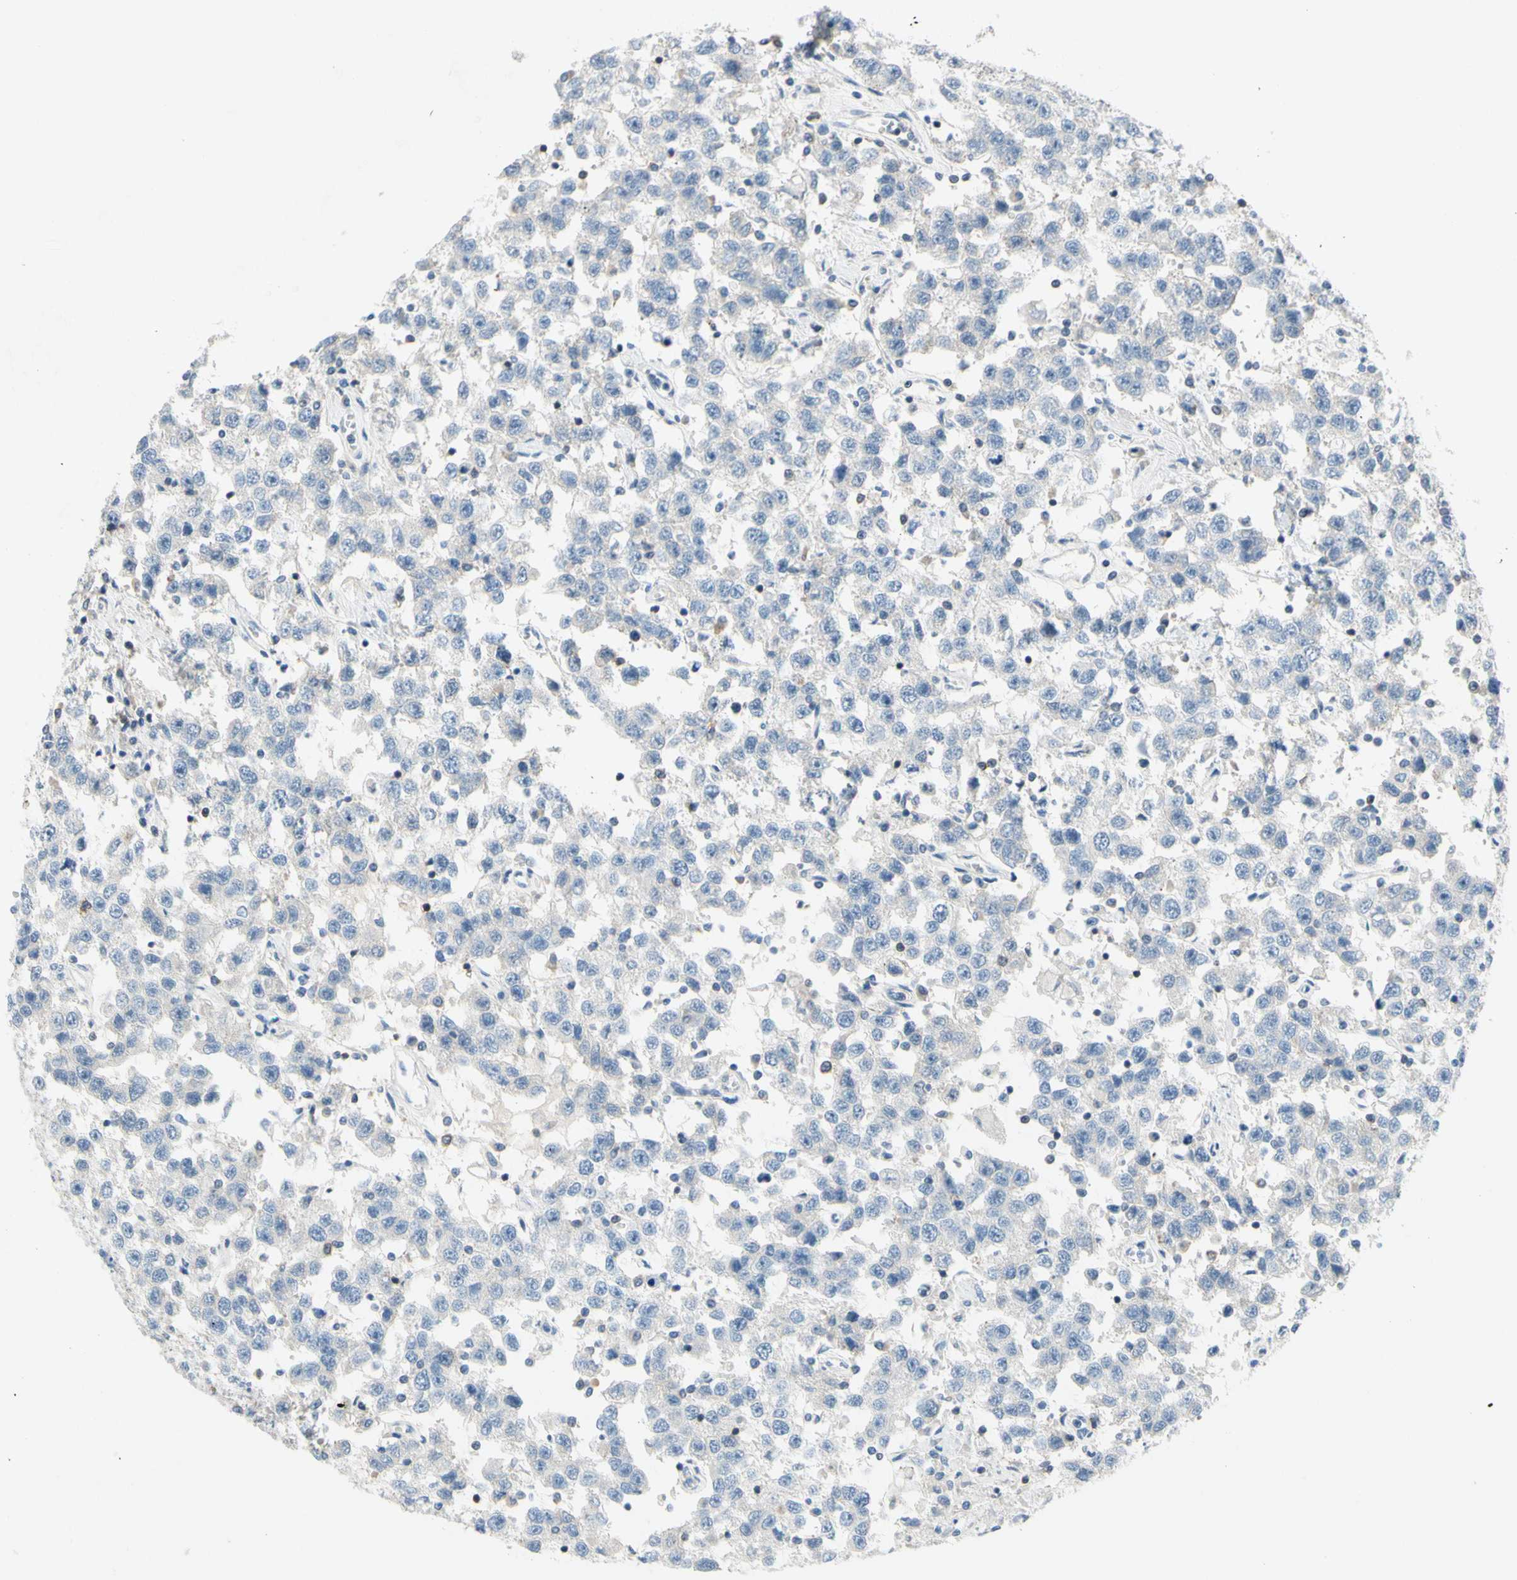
{"staining": {"intensity": "negative", "quantity": "none", "location": "none"}, "tissue": "testis cancer", "cell_type": "Tumor cells", "image_type": "cancer", "snomed": [{"axis": "morphology", "description": "Seminoma, NOS"}, {"axis": "topography", "description": "Testis"}], "caption": "There is no significant positivity in tumor cells of seminoma (testis). (DAB IHC with hematoxylin counter stain).", "gene": "MUC1", "patient": {"sex": "male", "age": 41}}